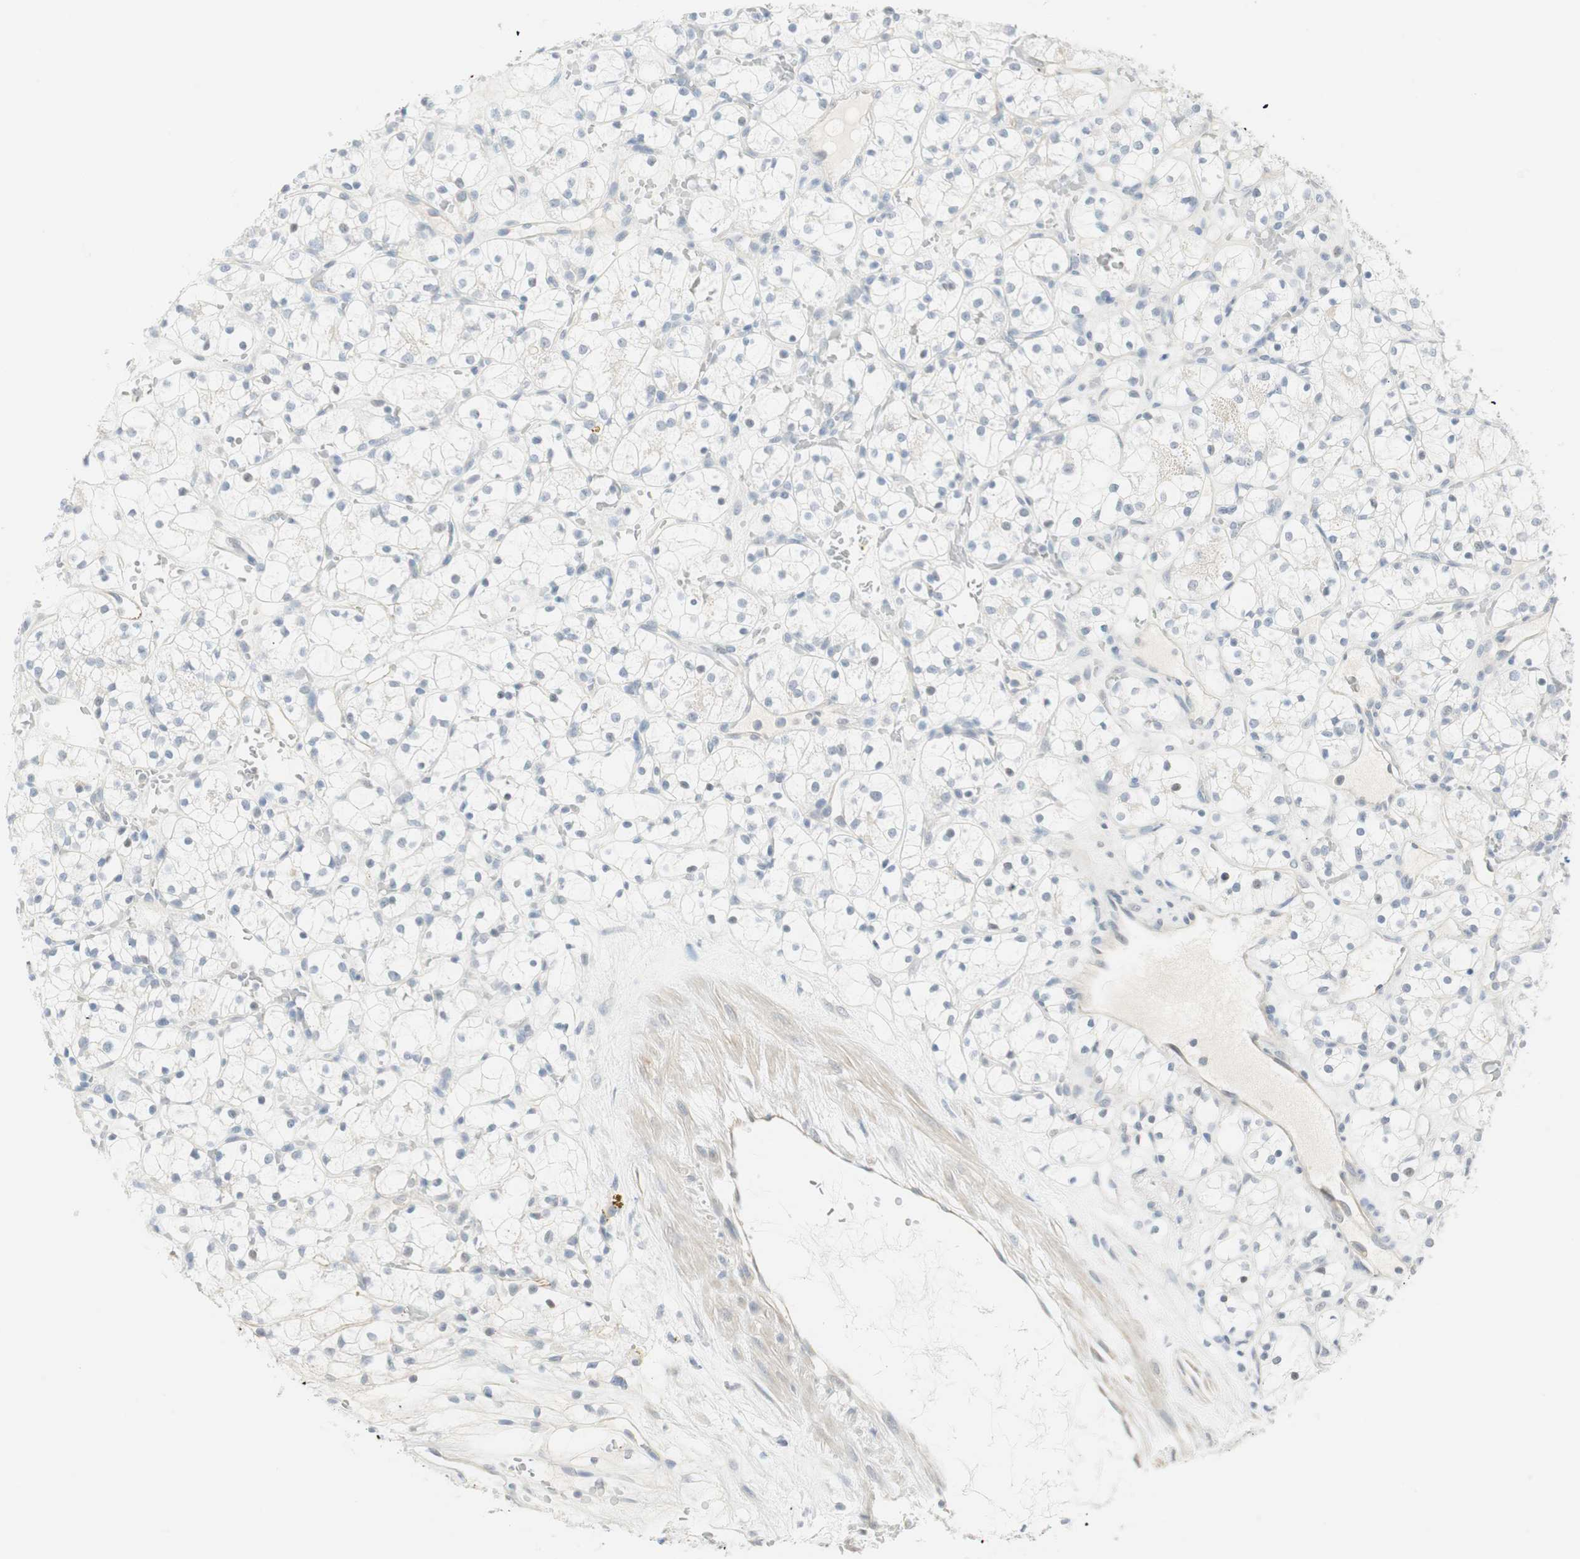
{"staining": {"intensity": "negative", "quantity": "none", "location": "none"}, "tissue": "renal cancer", "cell_type": "Tumor cells", "image_type": "cancer", "snomed": [{"axis": "morphology", "description": "Adenocarcinoma, NOS"}, {"axis": "topography", "description": "Kidney"}], "caption": "Immunohistochemistry of renal cancer (adenocarcinoma) reveals no positivity in tumor cells.", "gene": "MLLT10", "patient": {"sex": "female", "age": 60}}